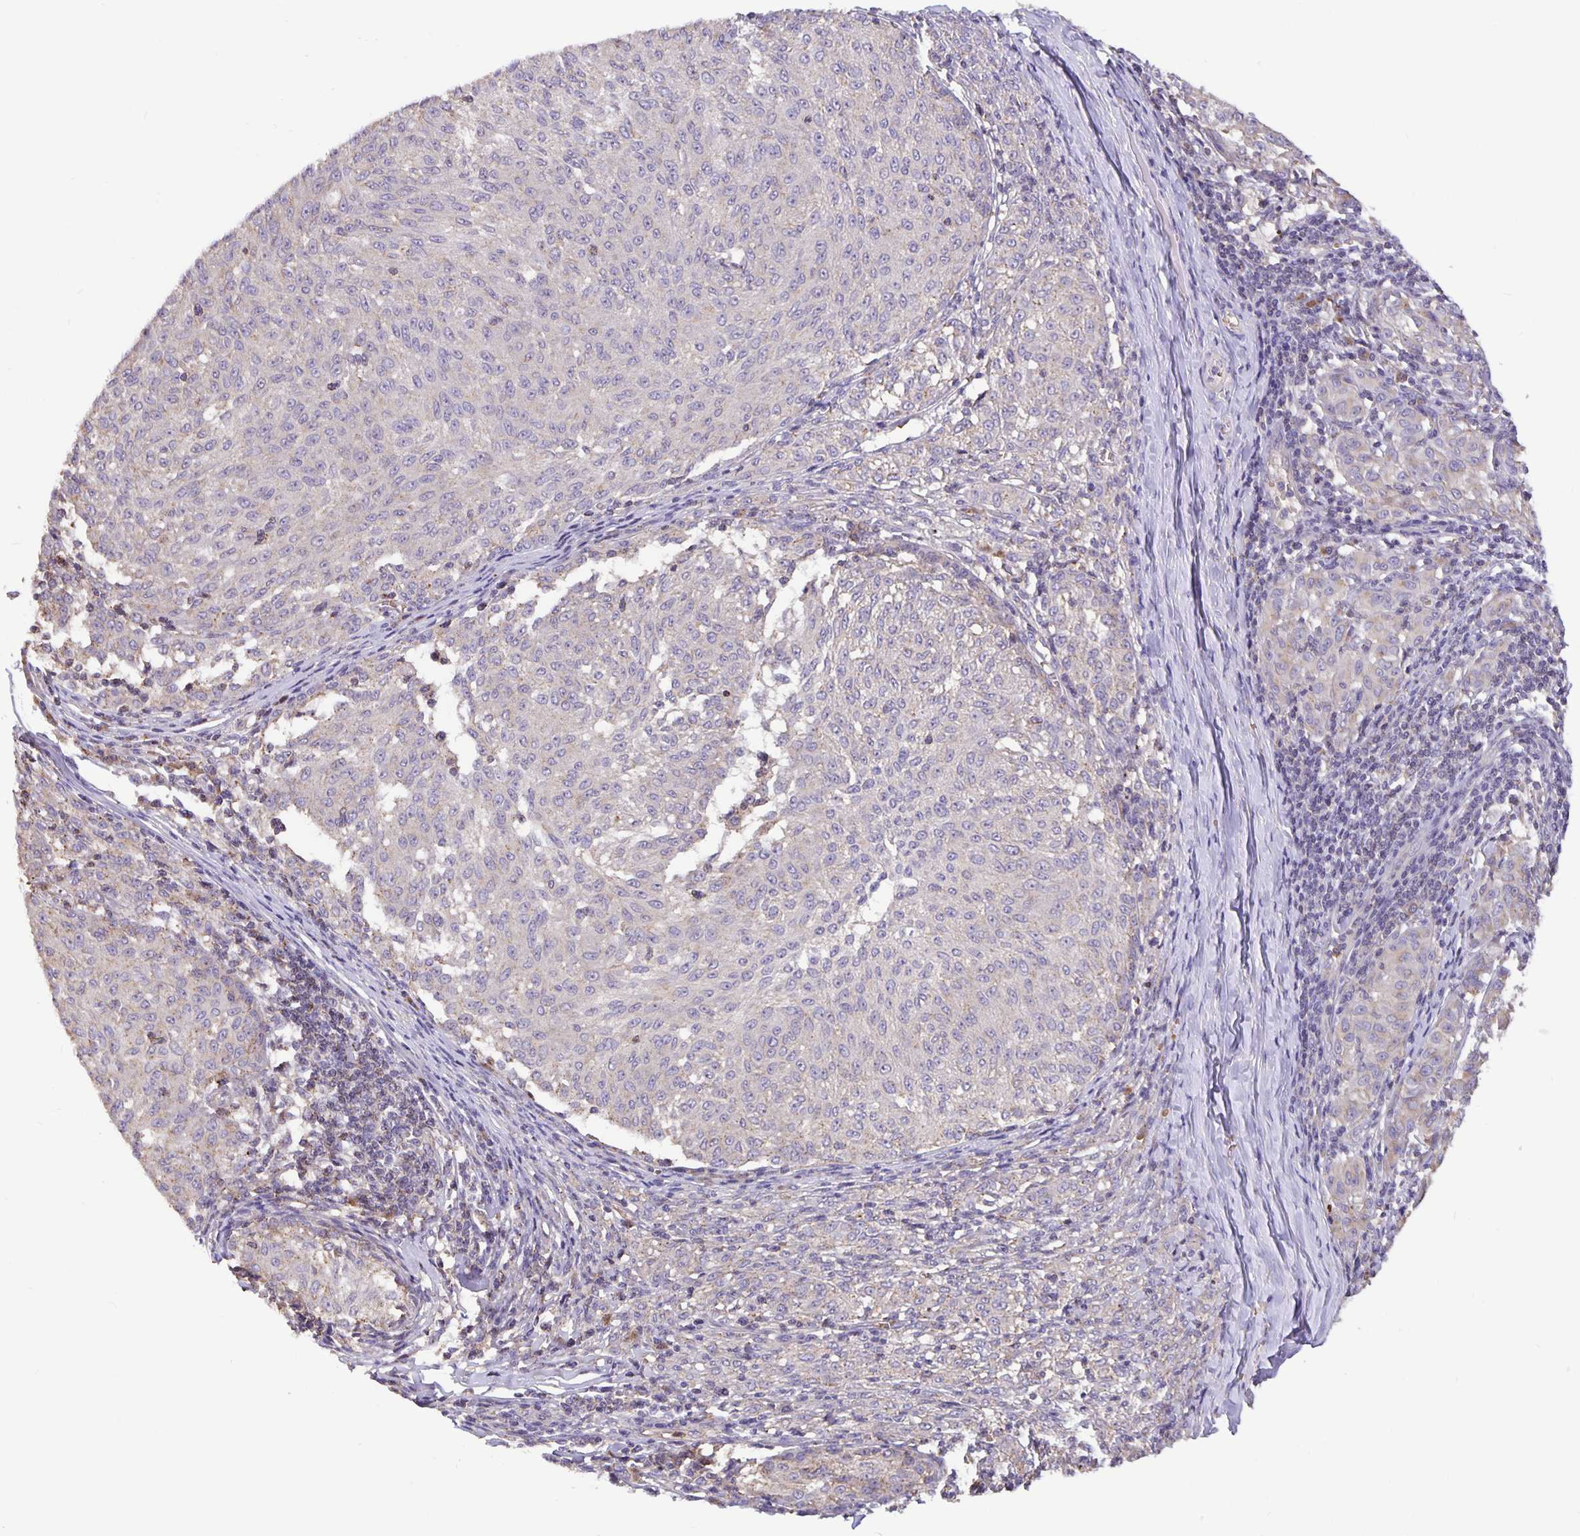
{"staining": {"intensity": "negative", "quantity": "none", "location": "none"}, "tissue": "melanoma", "cell_type": "Tumor cells", "image_type": "cancer", "snomed": [{"axis": "morphology", "description": "Malignant melanoma, NOS"}, {"axis": "topography", "description": "Skin"}], "caption": "A high-resolution micrograph shows IHC staining of malignant melanoma, which shows no significant expression in tumor cells.", "gene": "TMEM71", "patient": {"sex": "female", "age": 72}}